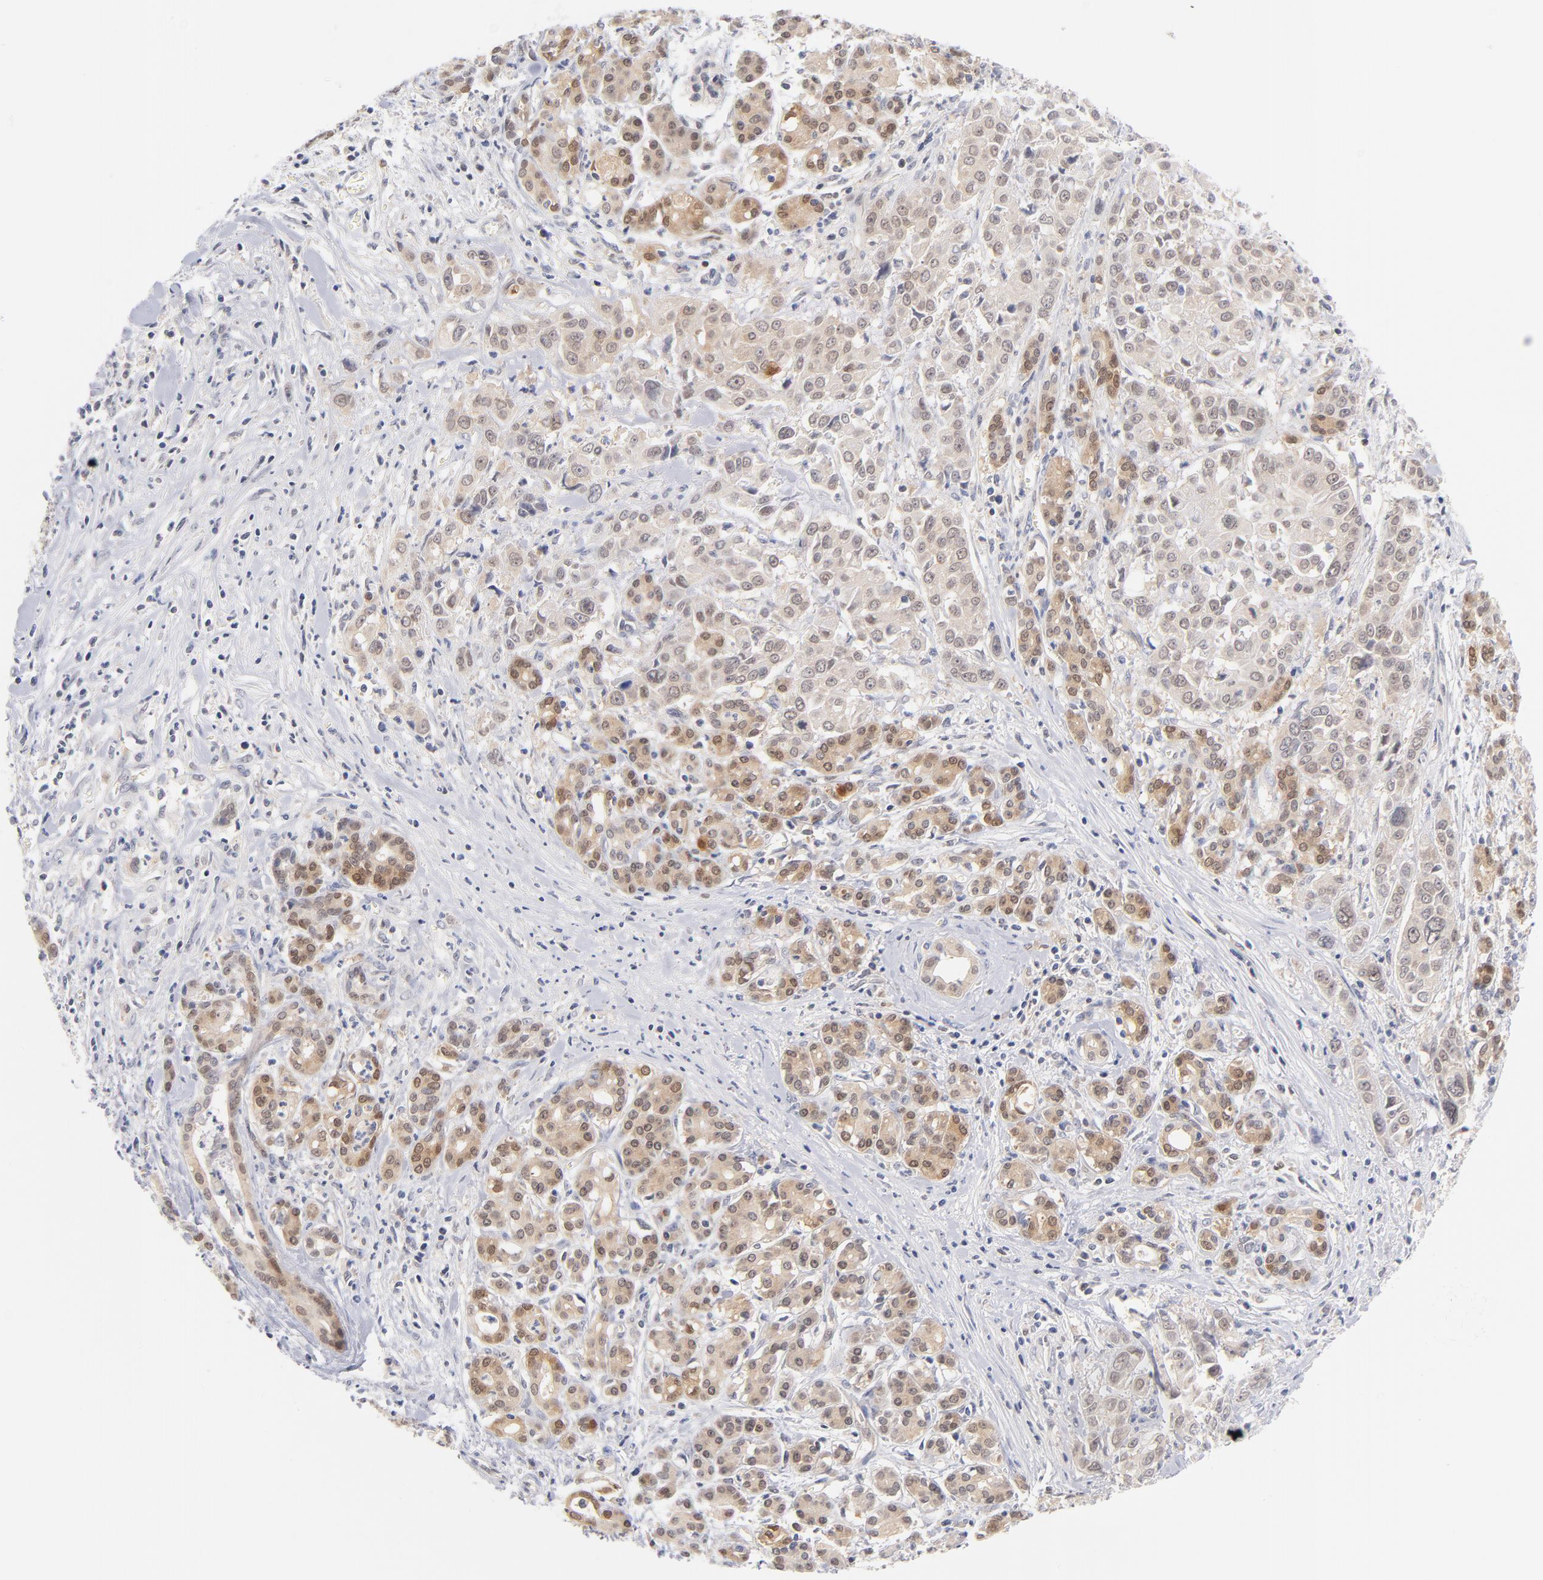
{"staining": {"intensity": "weak", "quantity": "25%-75%", "location": "cytoplasmic/membranous,nuclear"}, "tissue": "pancreatic cancer", "cell_type": "Tumor cells", "image_type": "cancer", "snomed": [{"axis": "morphology", "description": "Adenocarcinoma, NOS"}, {"axis": "topography", "description": "Pancreas"}], "caption": "Tumor cells exhibit low levels of weak cytoplasmic/membranous and nuclear positivity in about 25%-75% of cells in human adenocarcinoma (pancreatic). The staining was performed using DAB (3,3'-diaminobenzidine), with brown indicating positive protein expression. Nuclei are stained blue with hematoxylin.", "gene": "CASP6", "patient": {"sex": "female", "age": 52}}